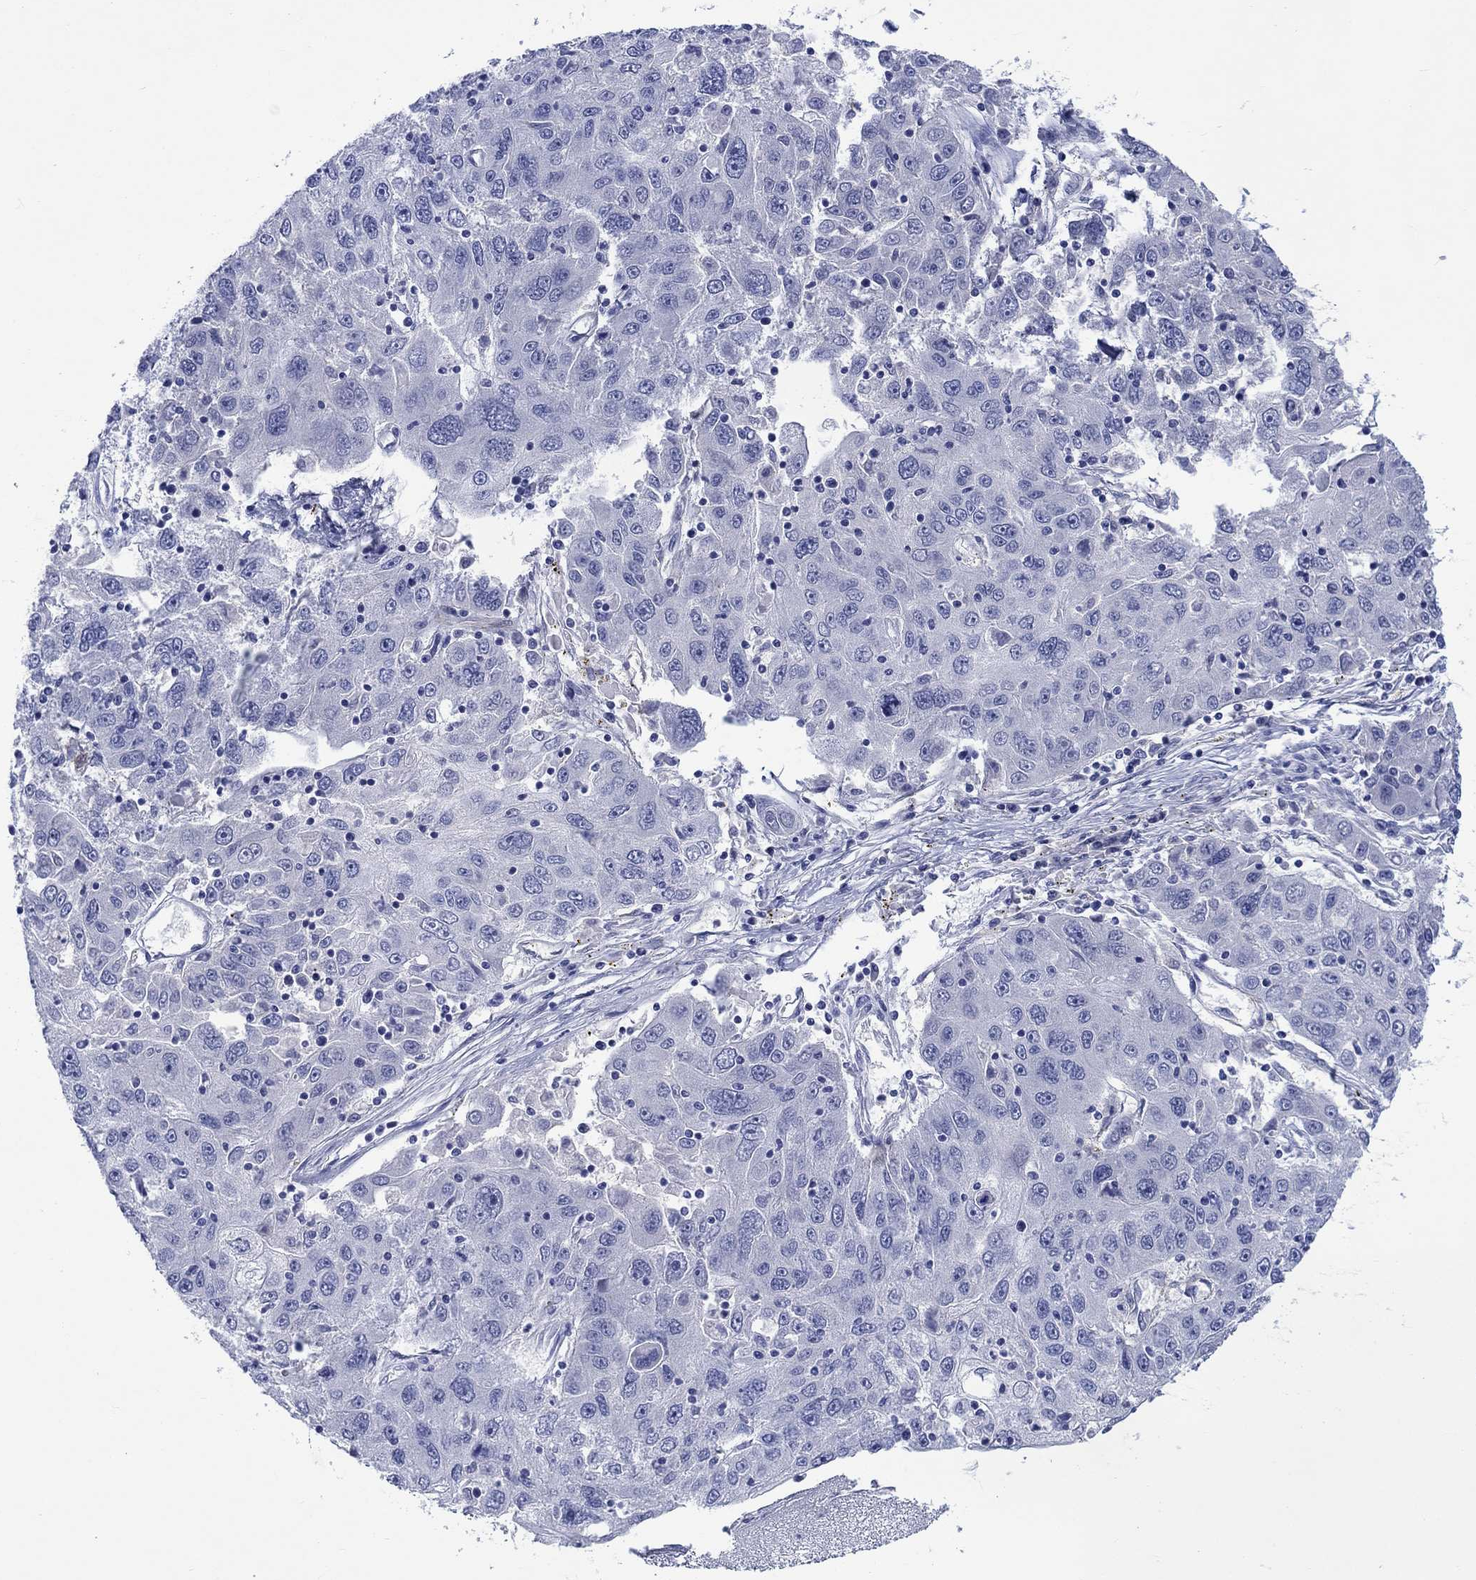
{"staining": {"intensity": "negative", "quantity": "none", "location": "none"}, "tissue": "stomach cancer", "cell_type": "Tumor cells", "image_type": "cancer", "snomed": [{"axis": "morphology", "description": "Adenocarcinoma, NOS"}, {"axis": "topography", "description": "Stomach"}], "caption": "A high-resolution histopathology image shows IHC staining of stomach cancer (adenocarcinoma), which shows no significant expression in tumor cells. Nuclei are stained in blue.", "gene": "CACNG3", "patient": {"sex": "male", "age": 56}}